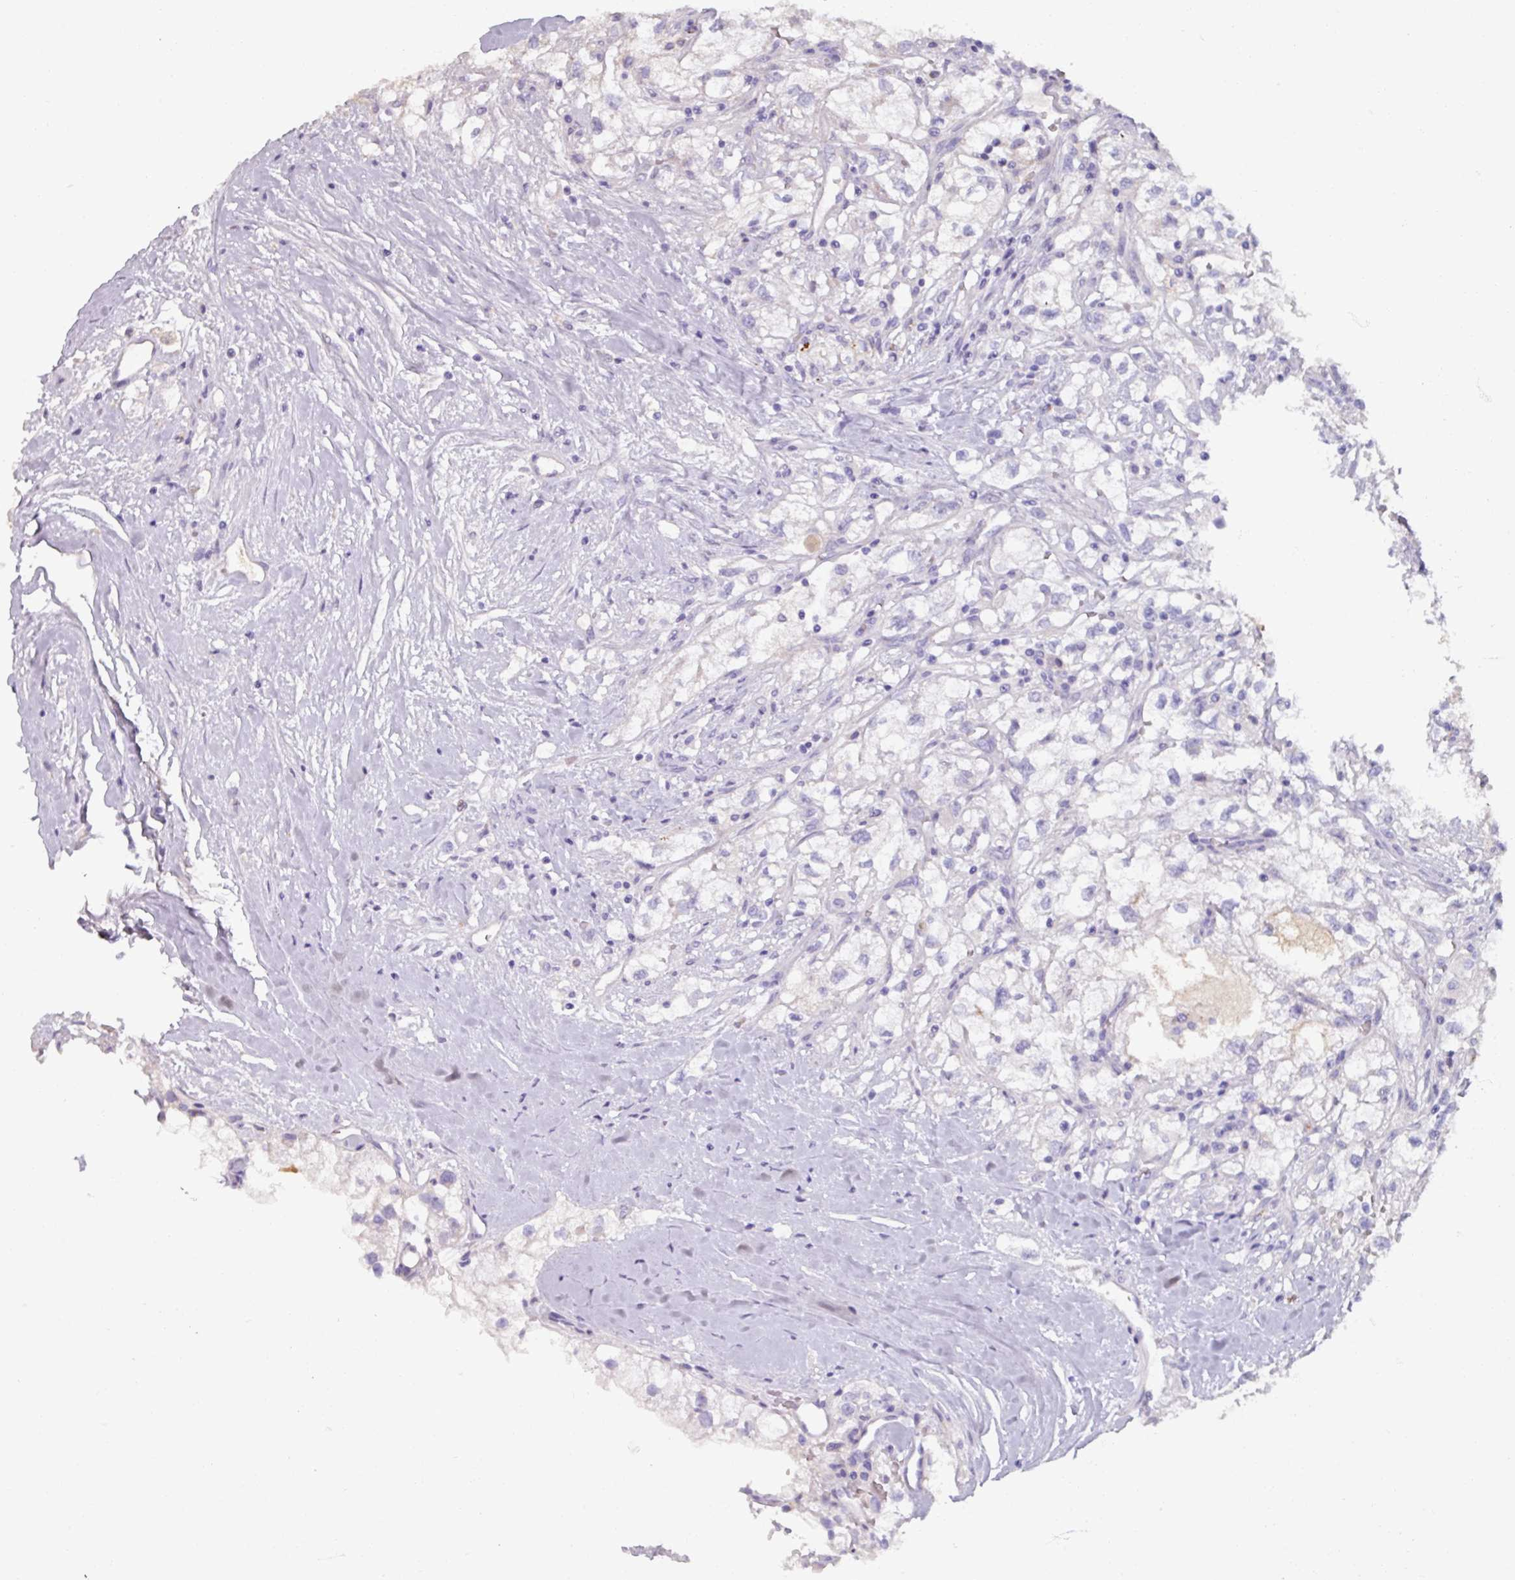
{"staining": {"intensity": "negative", "quantity": "none", "location": "none"}, "tissue": "renal cancer", "cell_type": "Tumor cells", "image_type": "cancer", "snomed": [{"axis": "morphology", "description": "Adenocarcinoma, NOS"}, {"axis": "topography", "description": "Kidney"}], "caption": "There is no significant expression in tumor cells of renal cancer.", "gene": "SPESP1", "patient": {"sex": "male", "age": 59}}